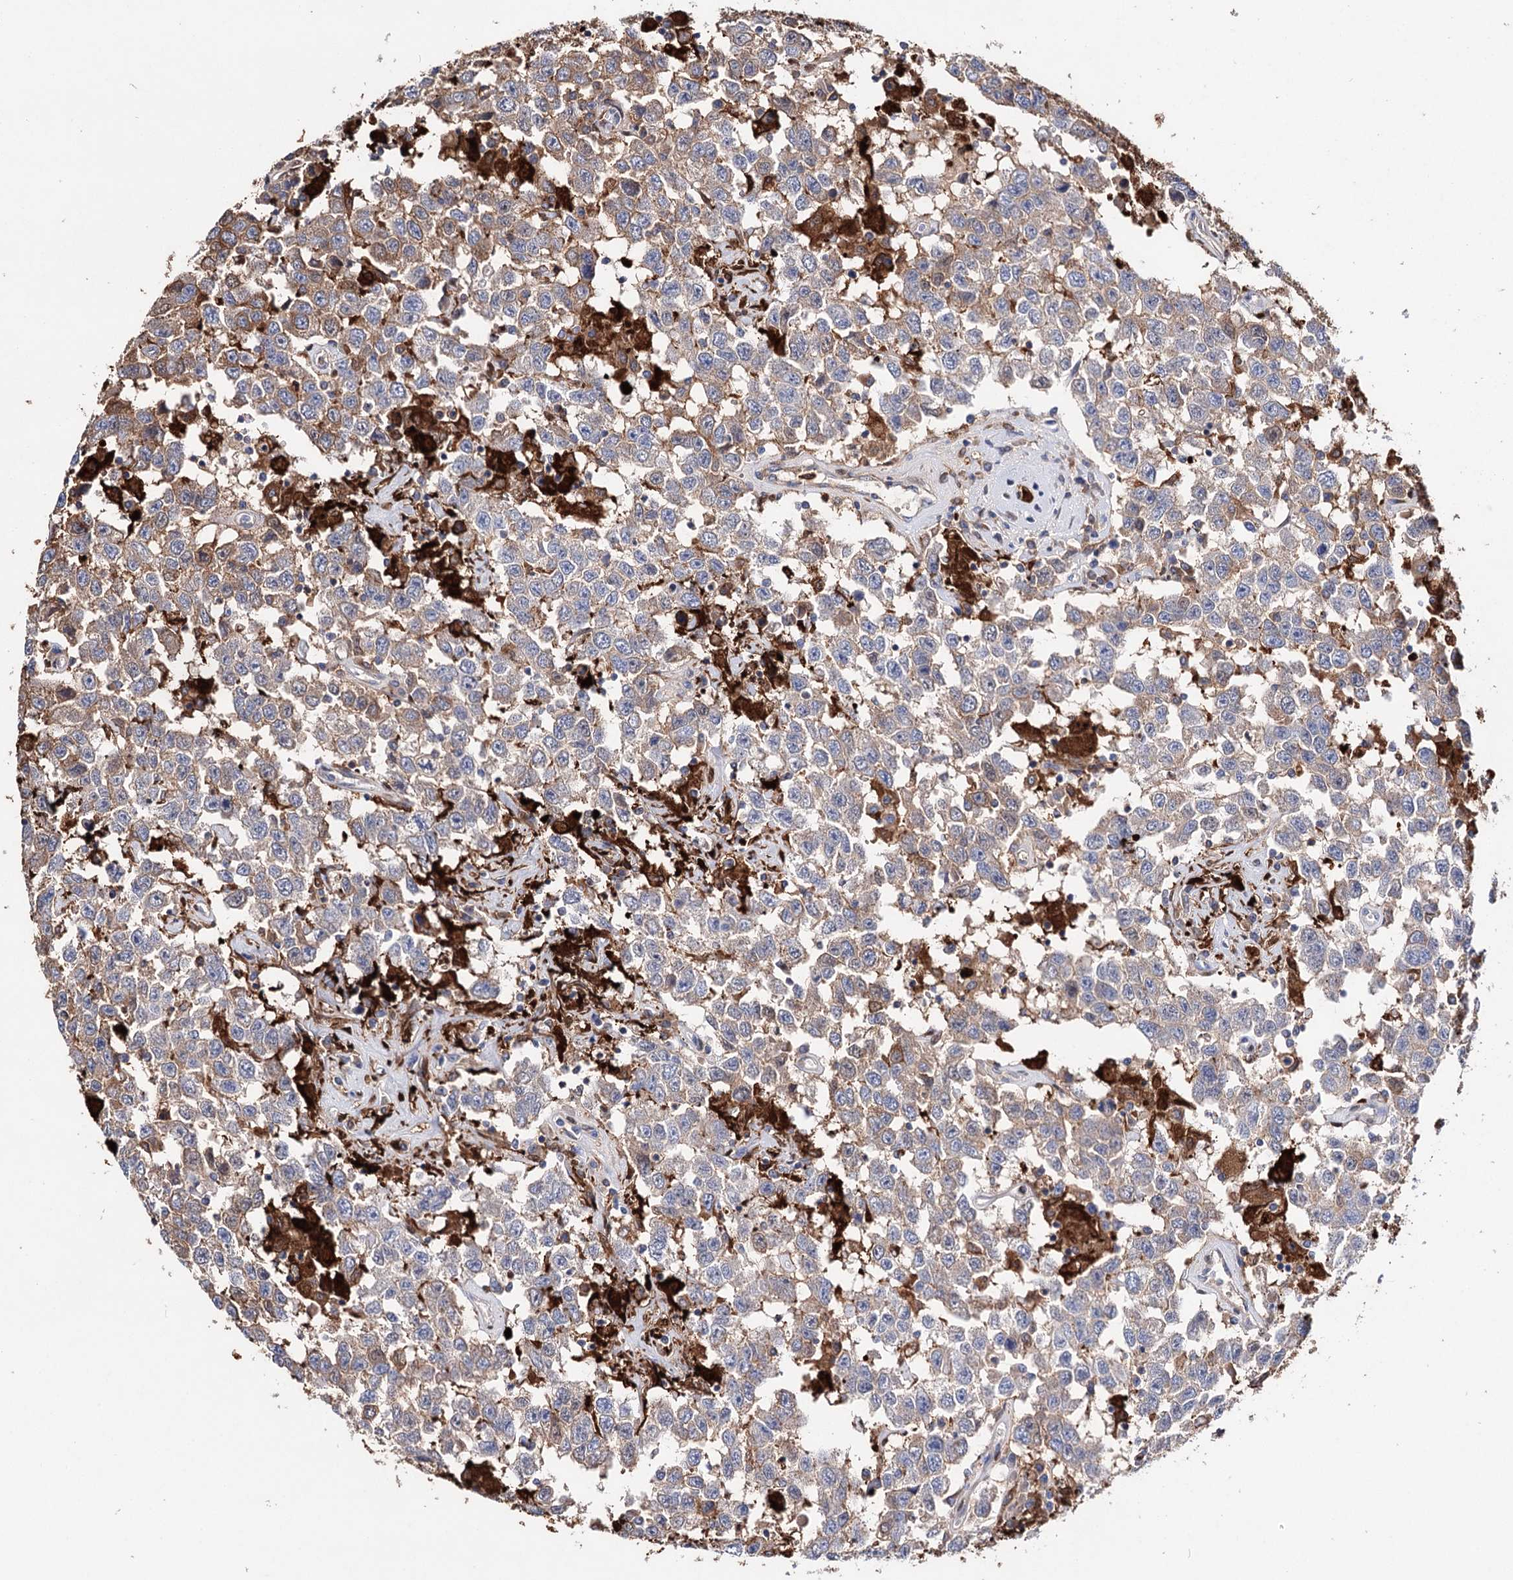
{"staining": {"intensity": "moderate", "quantity": "25%-75%", "location": "cytoplasmic/membranous"}, "tissue": "testis cancer", "cell_type": "Tumor cells", "image_type": "cancer", "snomed": [{"axis": "morphology", "description": "Seminoma, NOS"}, {"axis": "topography", "description": "Testis"}], "caption": "Immunohistochemistry histopathology image of testis cancer stained for a protein (brown), which displays medium levels of moderate cytoplasmic/membranous expression in approximately 25%-75% of tumor cells.", "gene": "CFAP46", "patient": {"sex": "male", "age": 41}}